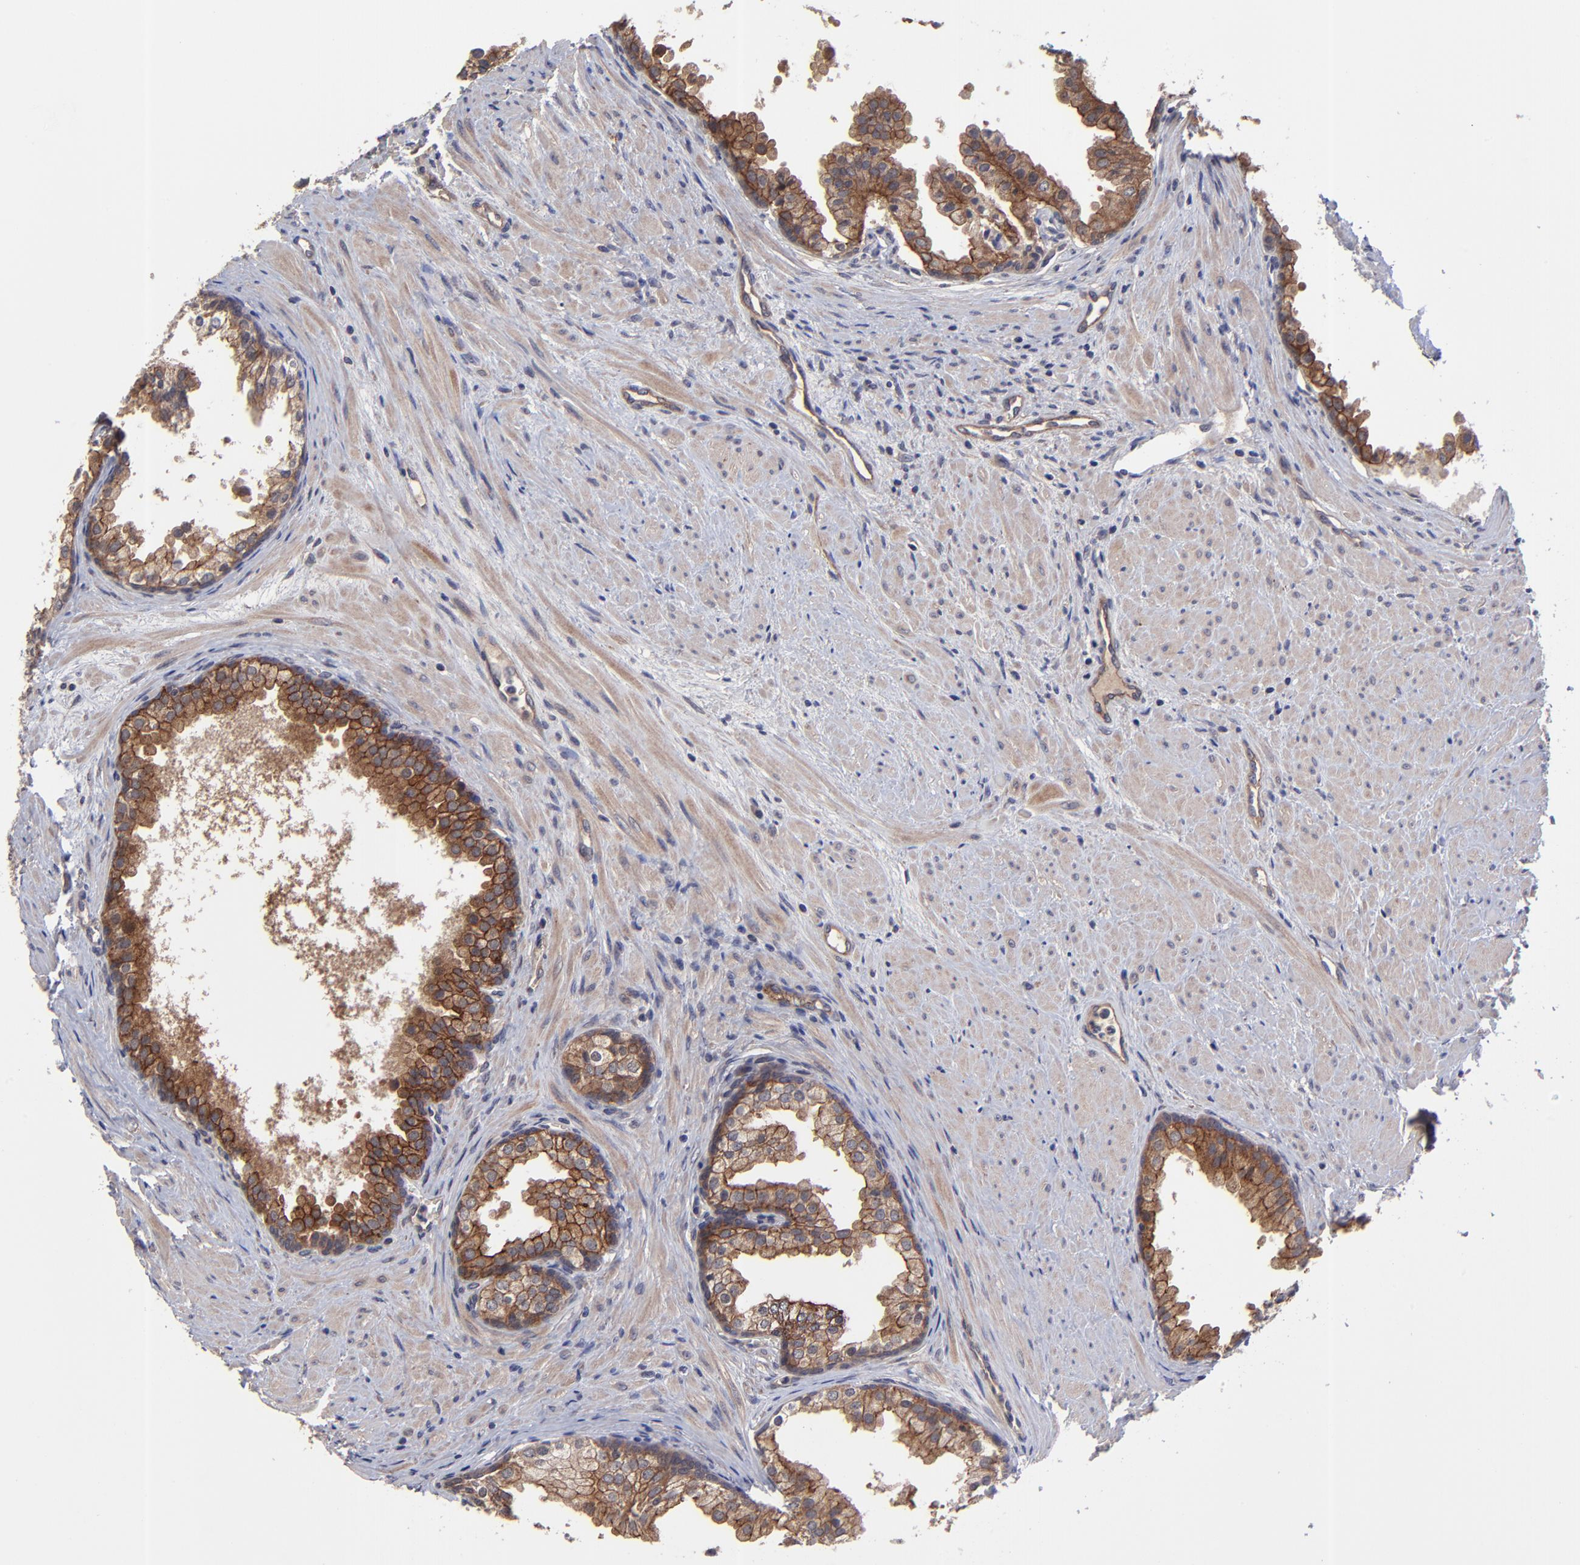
{"staining": {"intensity": "strong", "quantity": ">75%", "location": "cytoplasmic/membranous"}, "tissue": "prostate cancer", "cell_type": "Tumor cells", "image_type": "cancer", "snomed": [{"axis": "morphology", "description": "Adenocarcinoma, Medium grade"}, {"axis": "topography", "description": "Prostate"}], "caption": "The immunohistochemical stain highlights strong cytoplasmic/membranous staining in tumor cells of adenocarcinoma (medium-grade) (prostate) tissue. (DAB = brown stain, brightfield microscopy at high magnification).", "gene": "ZNF780B", "patient": {"sex": "male", "age": 70}}